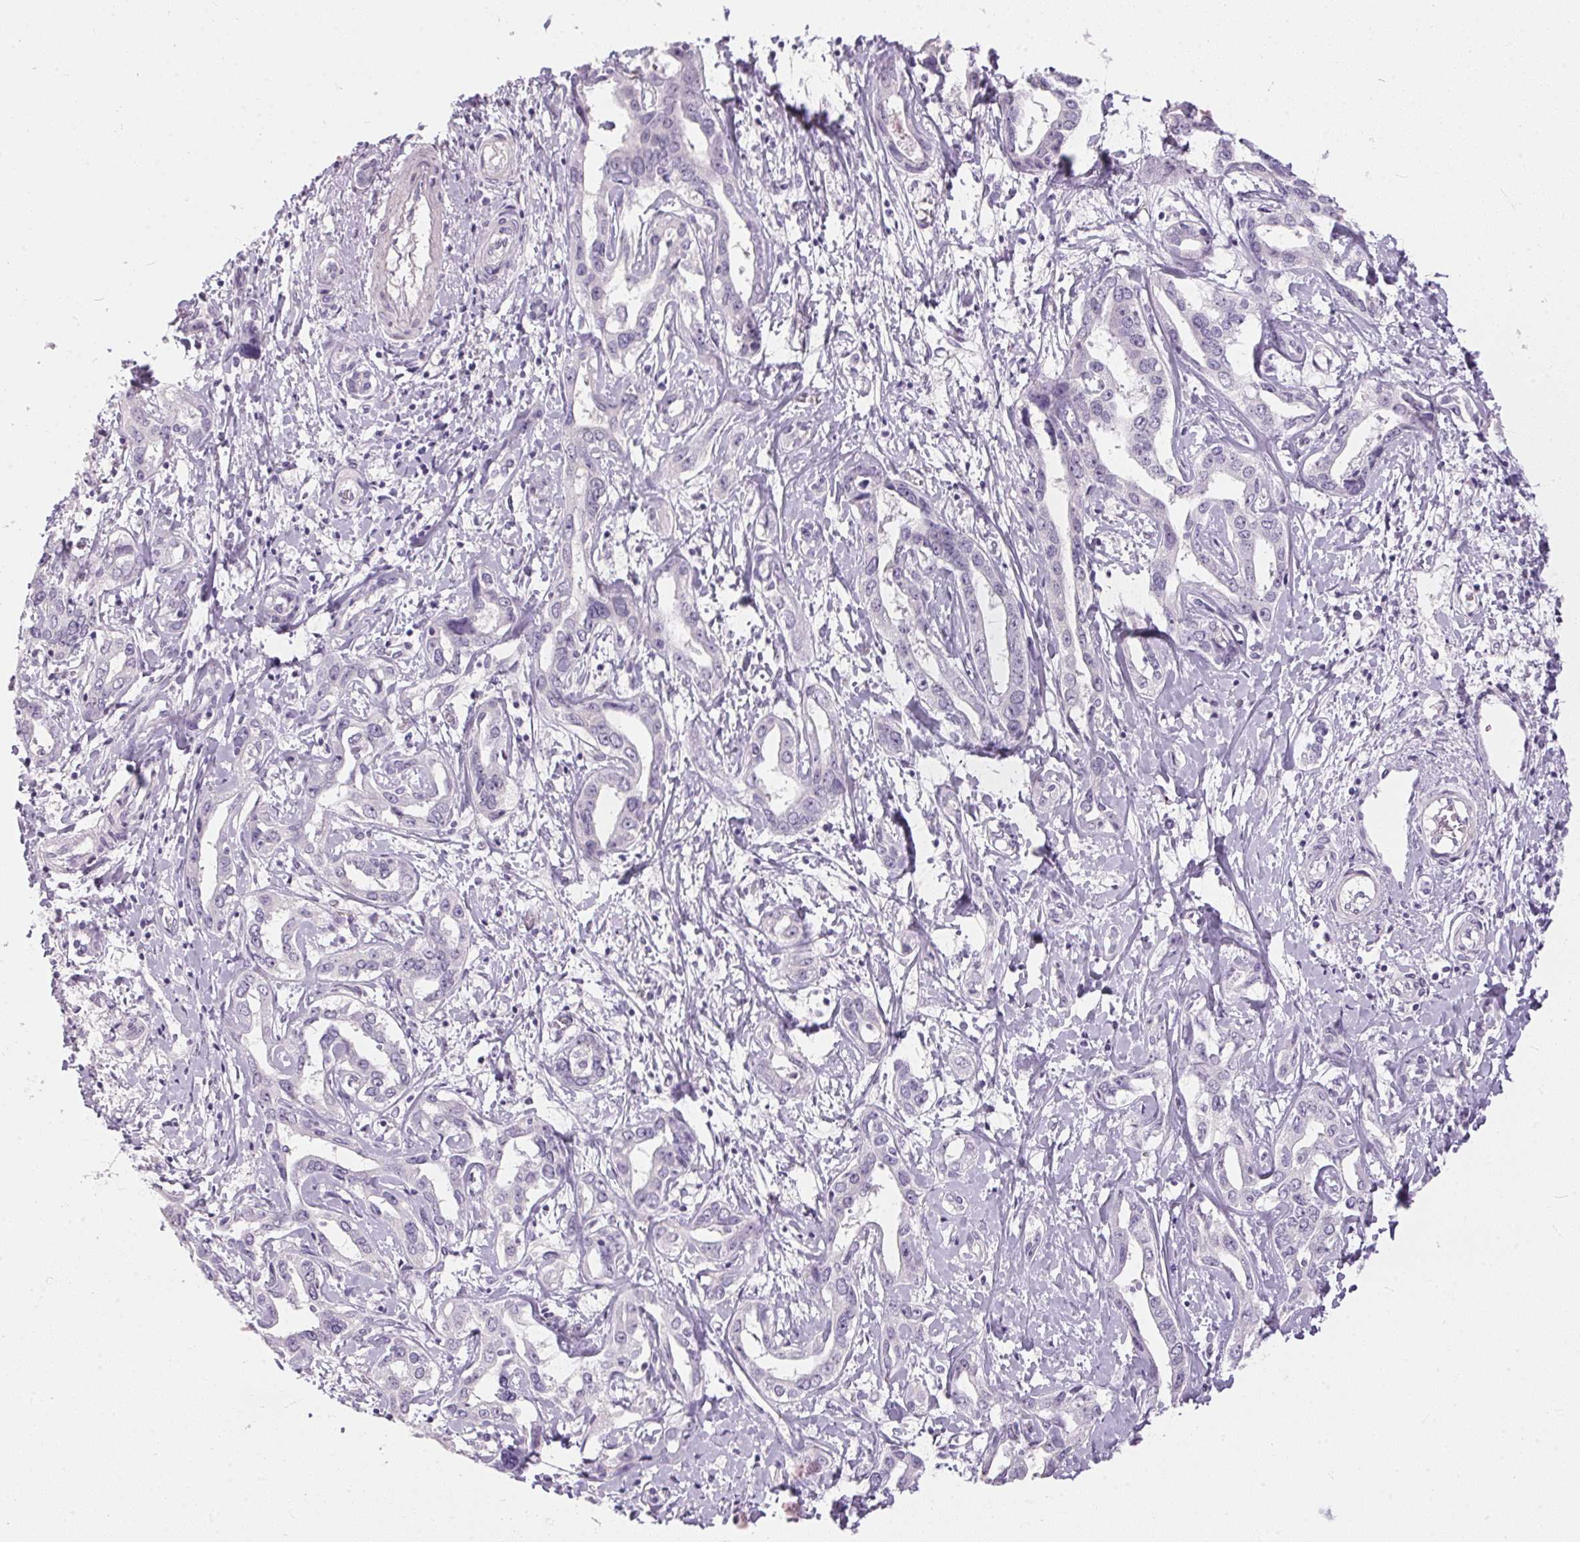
{"staining": {"intensity": "negative", "quantity": "none", "location": "none"}, "tissue": "liver cancer", "cell_type": "Tumor cells", "image_type": "cancer", "snomed": [{"axis": "morphology", "description": "Cholangiocarcinoma"}, {"axis": "topography", "description": "Liver"}], "caption": "Immunohistochemical staining of human liver cancer shows no significant positivity in tumor cells.", "gene": "GBP6", "patient": {"sex": "male", "age": 59}}